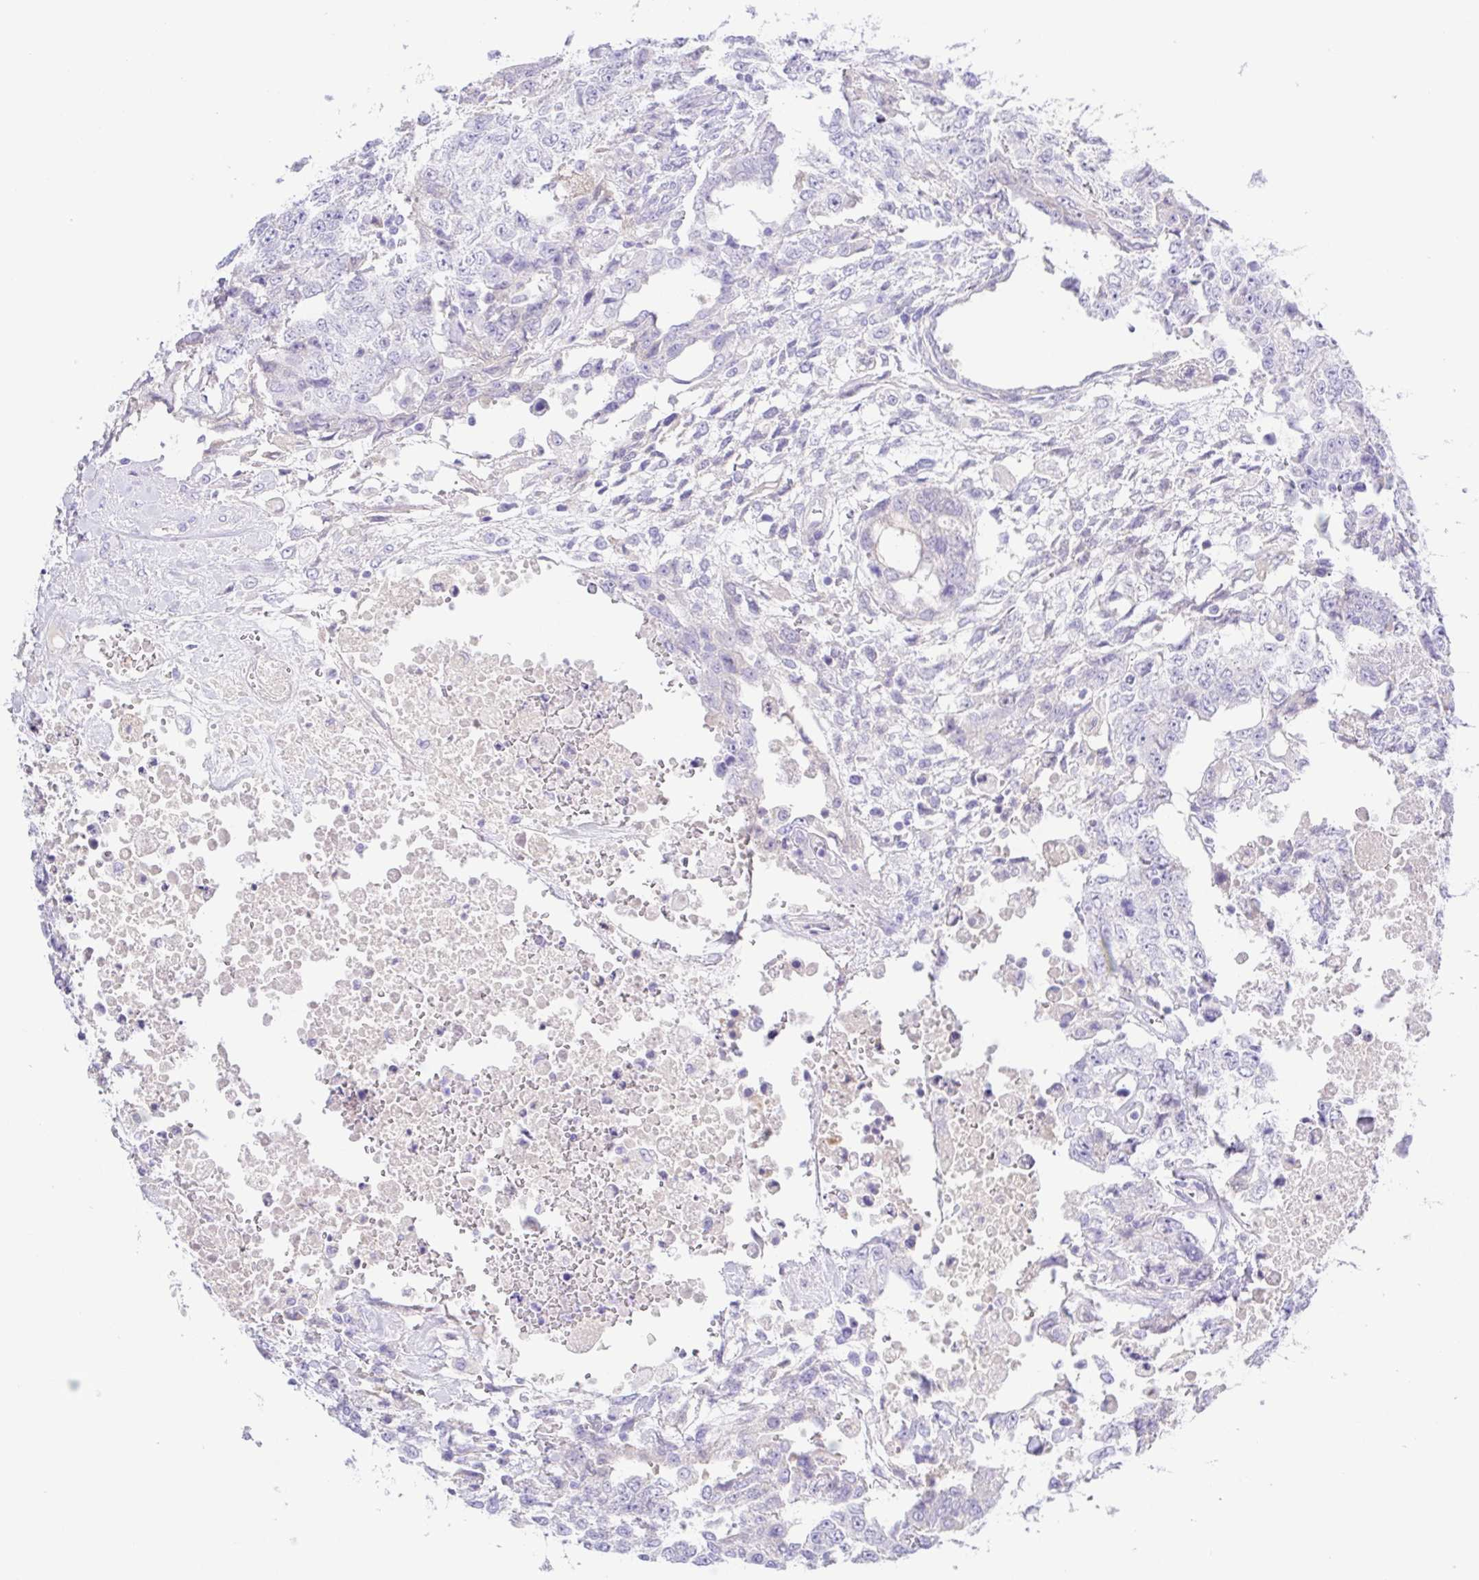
{"staining": {"intensity": "negative", "quantity": "none", "location": "none"}, "tissue": "testis cancer", "cell_type": "Tumor cells", "image_type": "cancer", "snomed": [{"axis": "morphology", "description": "Carcinoma, Embryonal, NOS"}, {"axis": "topography", "description": "Testis"}], "caption": "High power microscopy image of an immunohistochemistry histopathology image of embryonal carcinoma (testis), revealing no significant positivity in tumor cells. (DAB immunohistochemistry (IHC), high magnification).", "gene": "A1BG", "patient": {"sex": "male", "age": 24}}